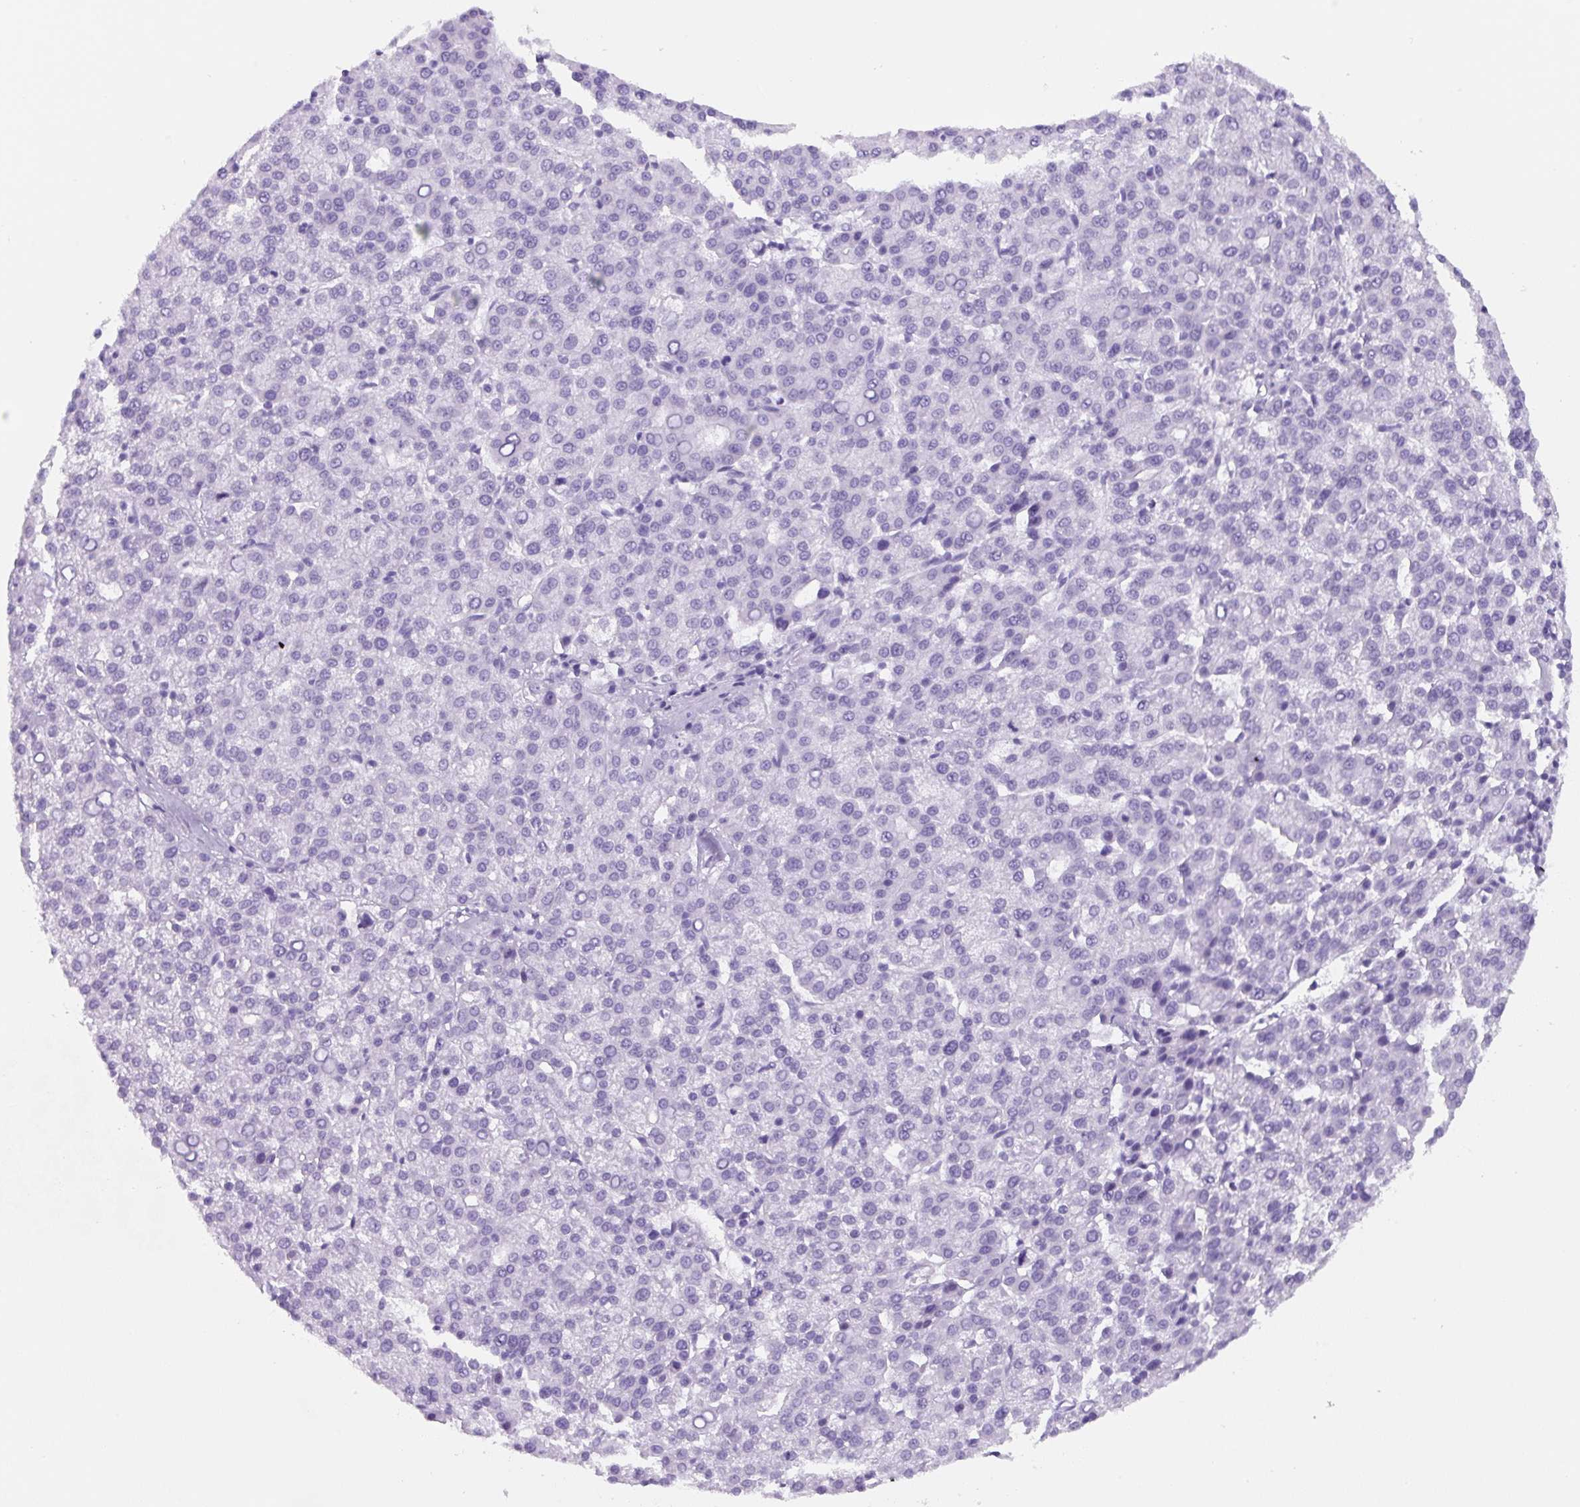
{"staining": {"intensity": "negative", "quantity": "none", "location": "none"}, "tissue": "liver cancer", "cell_type": "Tumor cells", "image_type": "cancer", "snomed": [{"axis": "morphology", "description": "Carcinoma, Hepatocellular, NOS"}, {"axis": "topography", "description": "Liver"}], "caption": "Human liver cancer stained for a protein using immunohistochemistry demonstrates no positivity in tumor cells.", "gene": "TNFRSF8", "patient": {"sex": "female", "age": 58}}